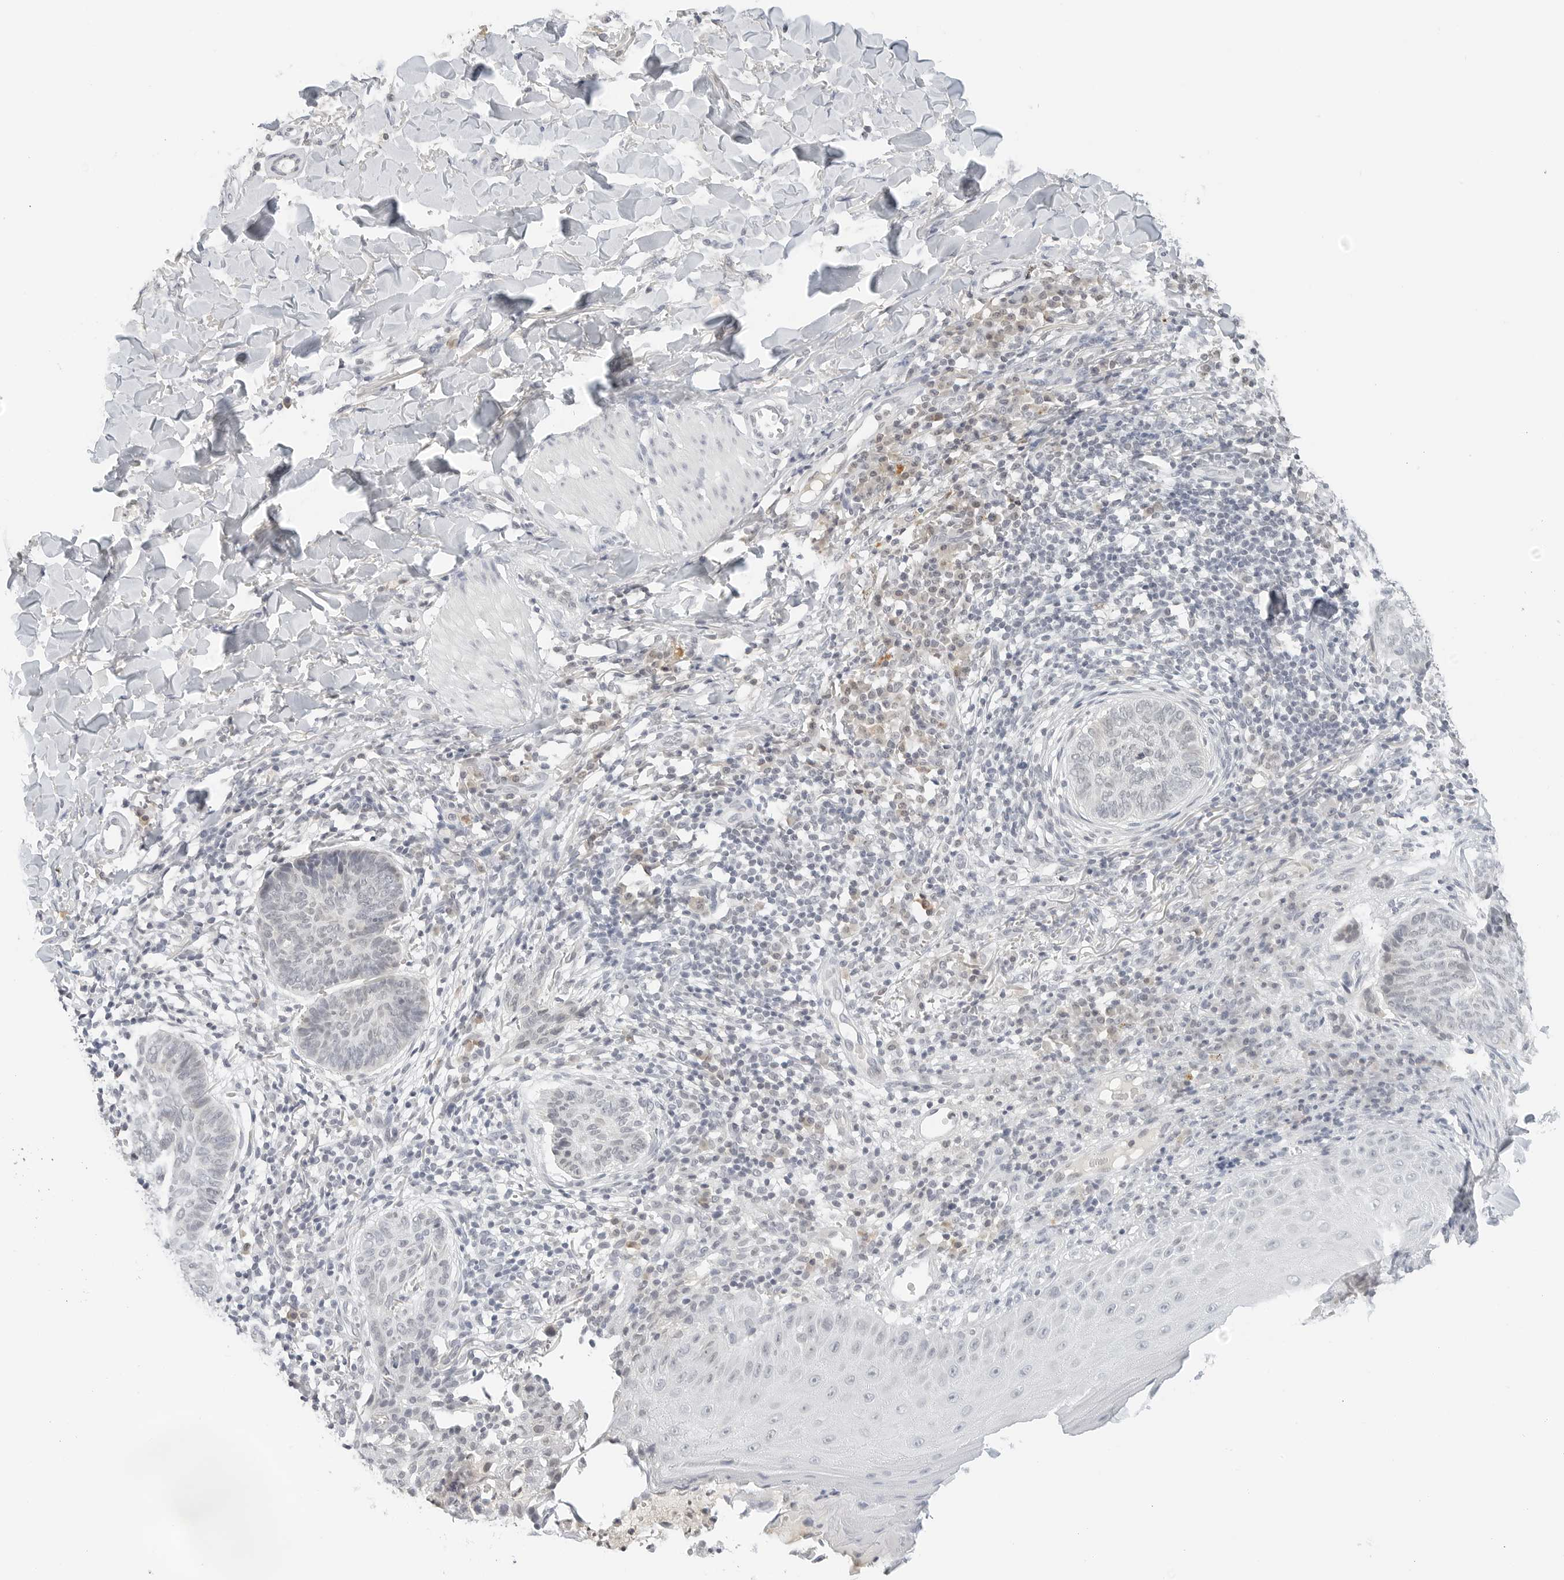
{"staining": {"intensity": "negative", "quantity": "none", "location": "none"}, "tissue": "skin cancer", "cell_type": "Tumor cells", "image_type": "cancer", "snomed": [{"axis": "morphology", "description": "Normal tissue, NOS"}, {"axis": "morphology", "description": "Basal cell carcinoma"}, {"axis": "topography", "description": "Skin"}], "caption": "Protein analysis of skin basal cell carcinoma shows no significant expression in tumor cells. The staining is performed using DAB (3,3'-diaminobenzidine) brown chromogen with nuclei counter-stained in using hematoxylin.", "gene": "NEO1", "patient": {"sex": "male", "age": 50}}